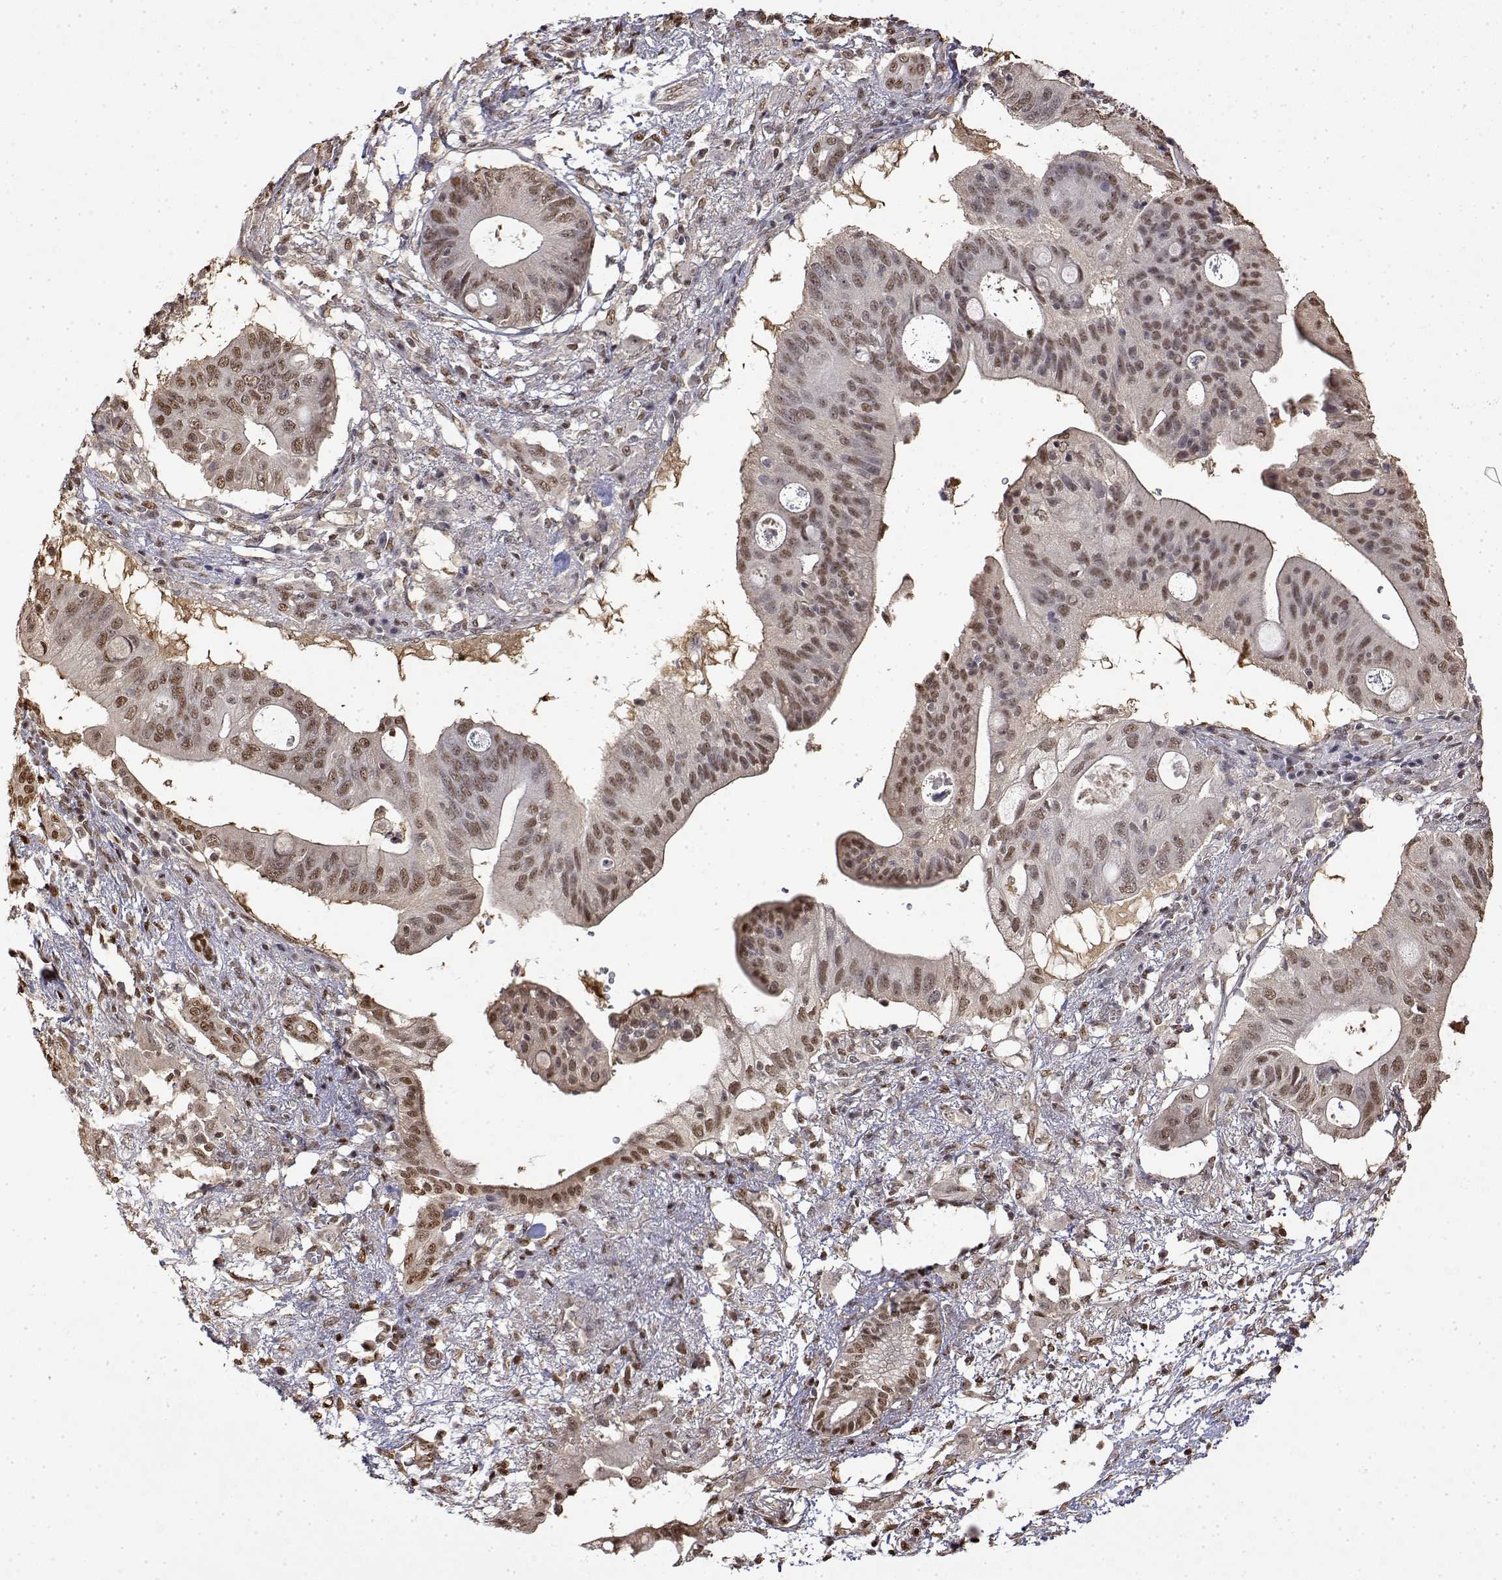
{"staining": {"intensity": "moderate", "quantity": ">75%", "location": "nuclear"}, "tissue": "pancreatic cancer", "cell_type": "Tumor cells", "image_type": "cancer", "snomed": [{"axis": "morphology", "description": "Adenocarcinoma, NOS"}, {"axis": "topography", "description": "Pancreas"}], "caption": "Human pancreatic adenocarcinoma stained with a brown dye demonstrates moderate nuclear positive expression in approximately >75% of tumor cells.", "gene": "TPI1", "patient": {"sex": "female", "age": 72}}